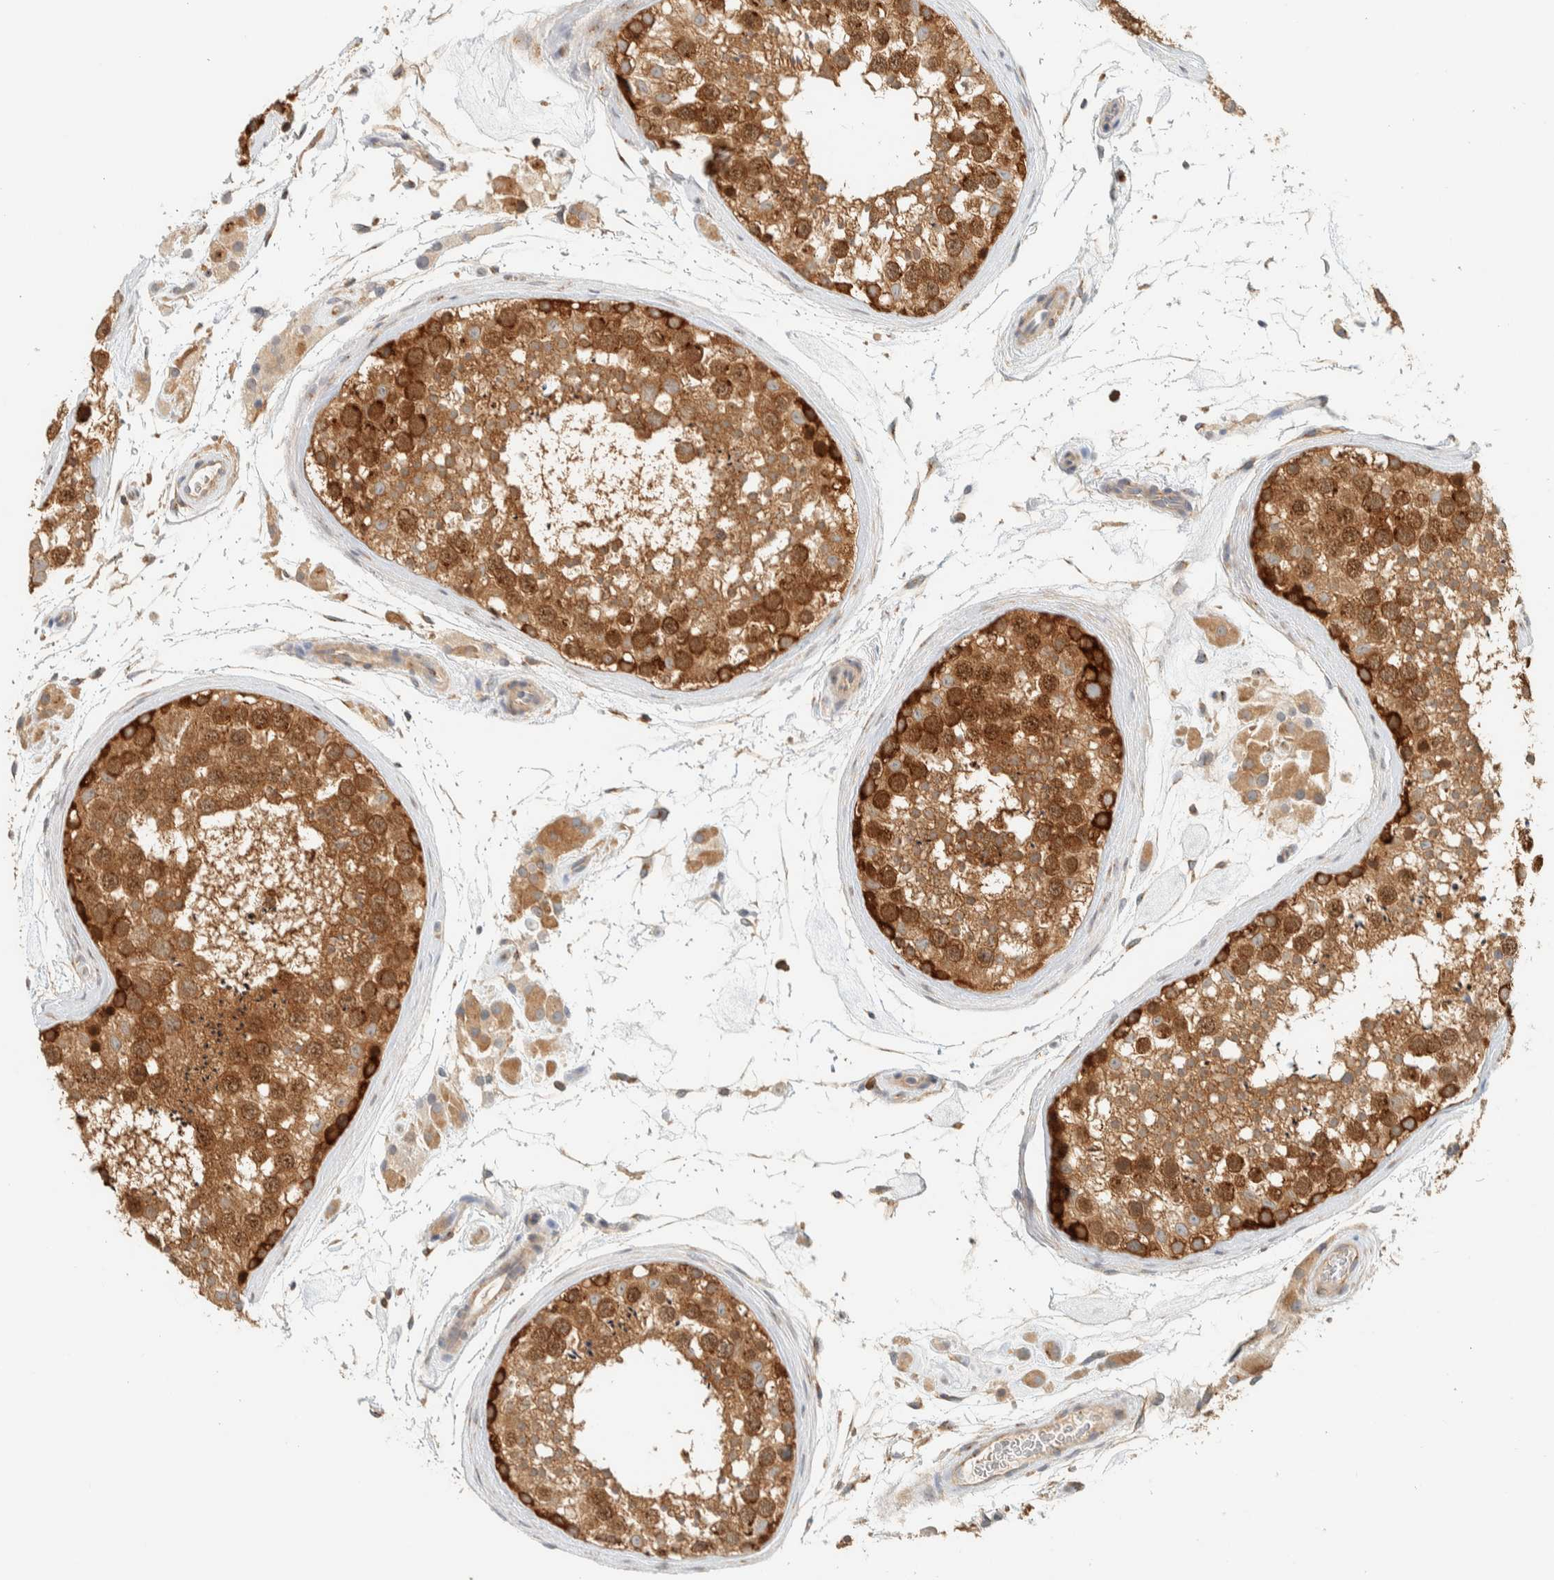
{"staining": {"intensity": "strong", "quantity": ">75%", "location": "cytoplasmic/membranous"}, "tissue": "testis", "cell_type": "Cells in seminiferous ducts", "image_type": "normal", "snomed": [{"axis": "morphology", "description": "Normal tissue, NOS"}, {"axis": "topography", "description": "Testis"}], "caption": "Immunohistochemistry (IHC) staining of normal testis, which shows high levels of strong cytoplasmic/membranous positivity in about >75% of cells in seminiferous ducts indicating strong cytoplasmic/membranous protein positivity. The staining was performed using DAB (brown) for protein detection and nuclei were counterstained in hematoxylin (blue).", "gene": "ARFGEF1", "patient": {"sex": "male", "age": 46}}